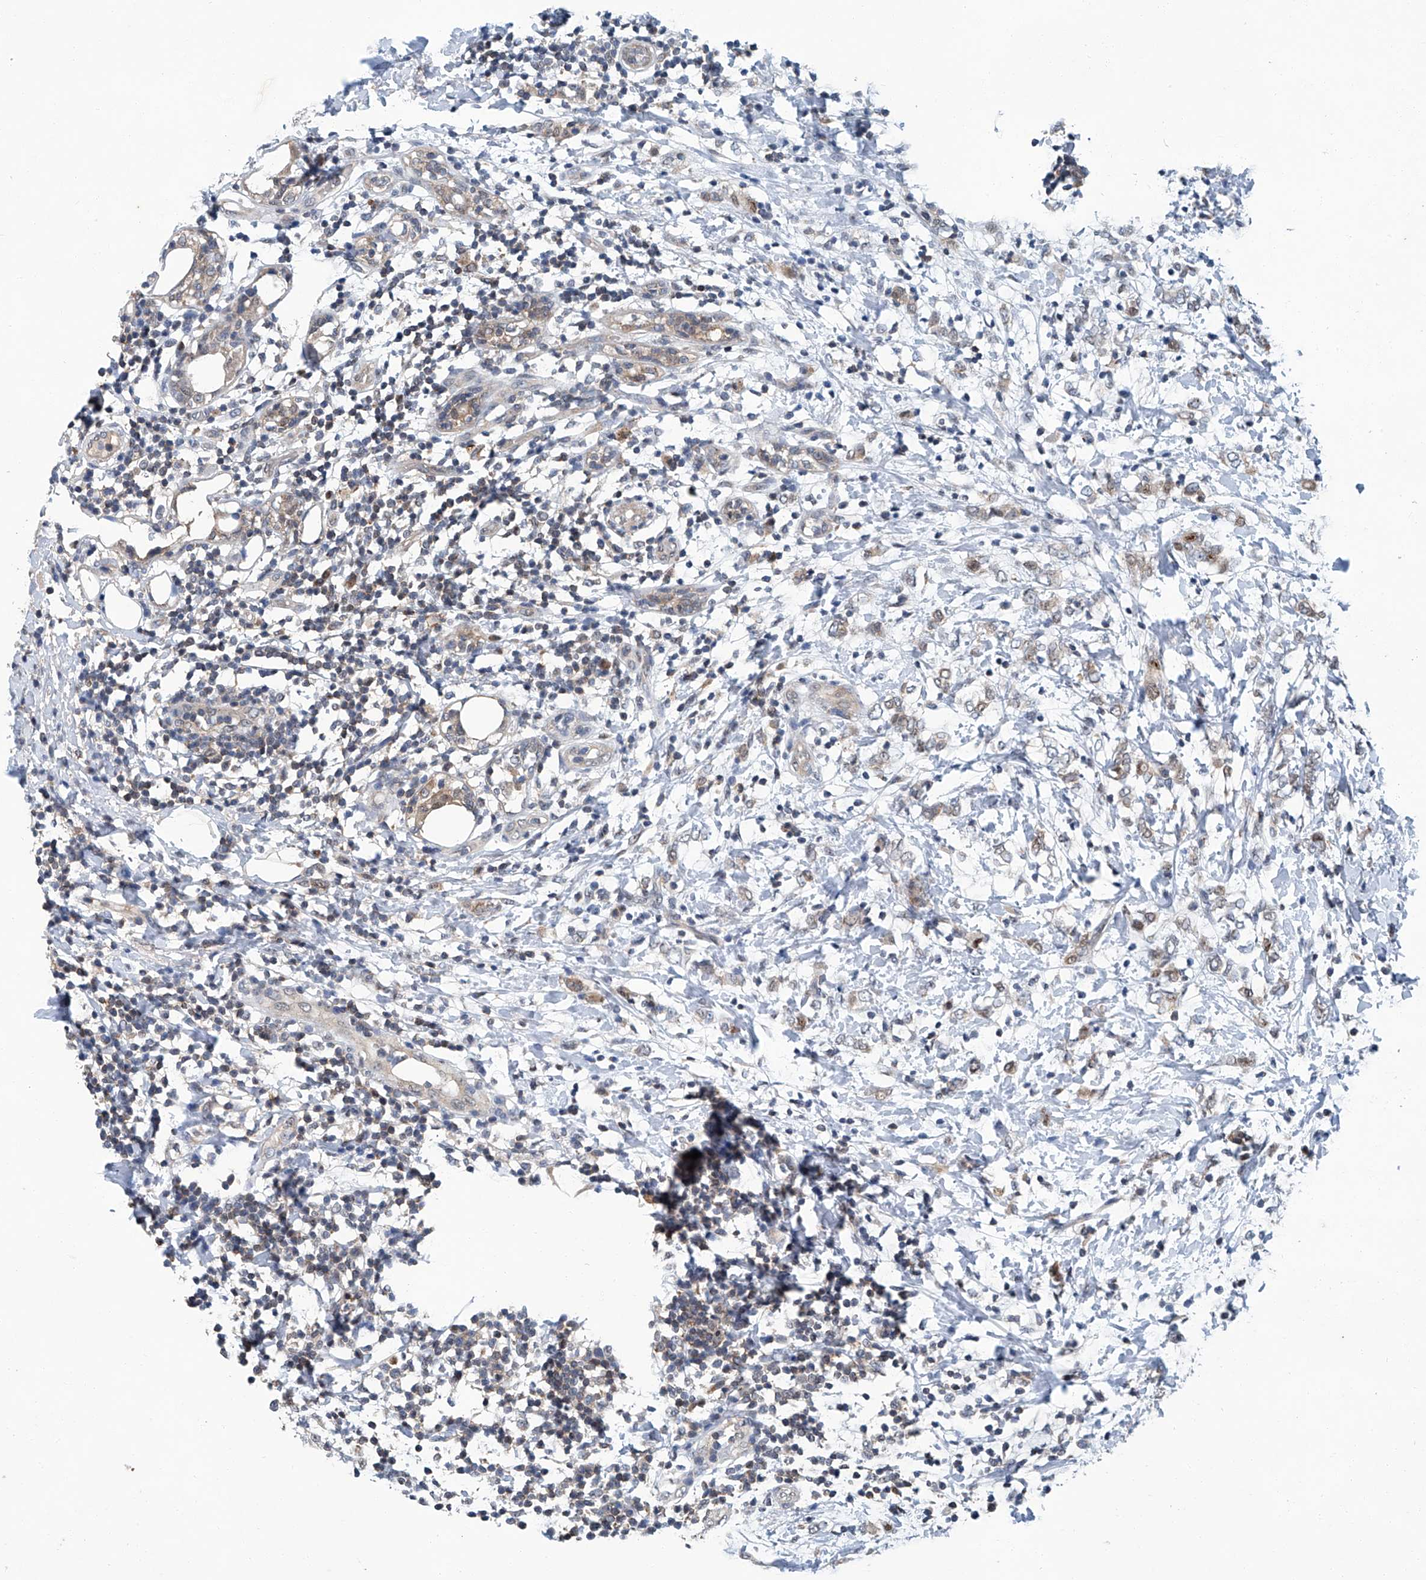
{"staining": {"intensity": "weak", "quantity": "25%-75%", "location": "cytoplasmic/membranous"}, "tissue": "breast cancer", "cell_type": "Tumor cells", "image_type": "cancer", "snomed": [{"axis": "morphology", "description": "Normal tissue, NOS"}, {"axis": "morphology", "description": "Lobular carcinoma"}, {"axis": "topography", "description": "Breast"}], "caption": "A brown stain shows weak cytoplasmic/membranous staining of a protein in human breast cancer tumor cells.", "gene": "CLK1", "patient": {"sex": "female", "age": 47}}